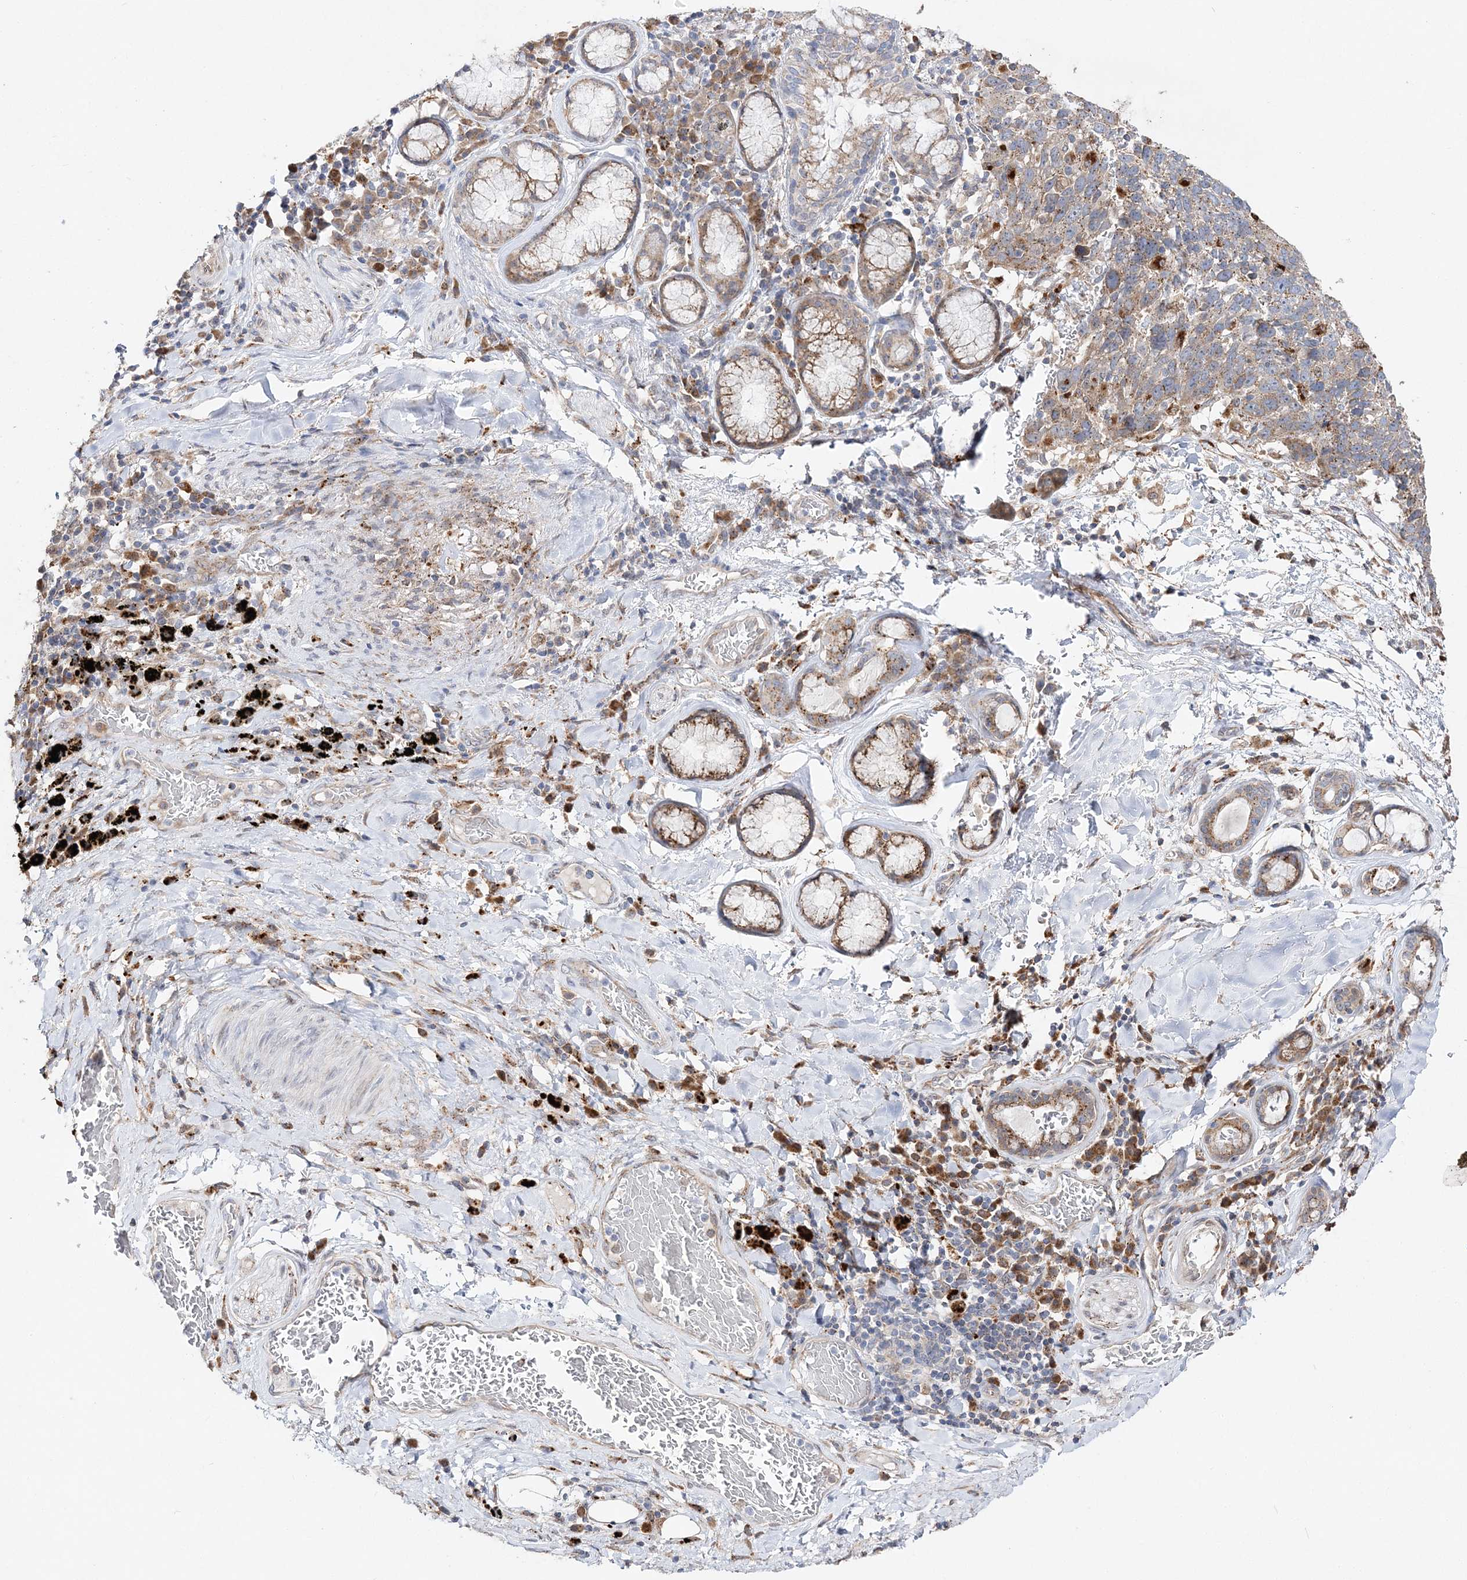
{"staining": {"intensity": "moderate", "quantity": "<25%", "location": "cytoplasmic/membranous"}, "tissue": "lung cancer", "cell_type": "Tumor cells", "image_type": "cancer", "snomed": [{"axis": "morphology", "description": "Squamous cell carcinoma, NOS"}, {"axis": "topography", "description": "Lung"}], "caption": "Immunohistochemistry photomicrograph of neoplastic tissue: human lung cancer stained using IHC demonstrates low levels of moderate protein expression localized specifically in the cytoplasmic/membranous of tumor cells, appearing as a cytoplasmic/membranous brown color.", "gene": "C3orf38", "patient": {"sex": "male", "age": 66}}